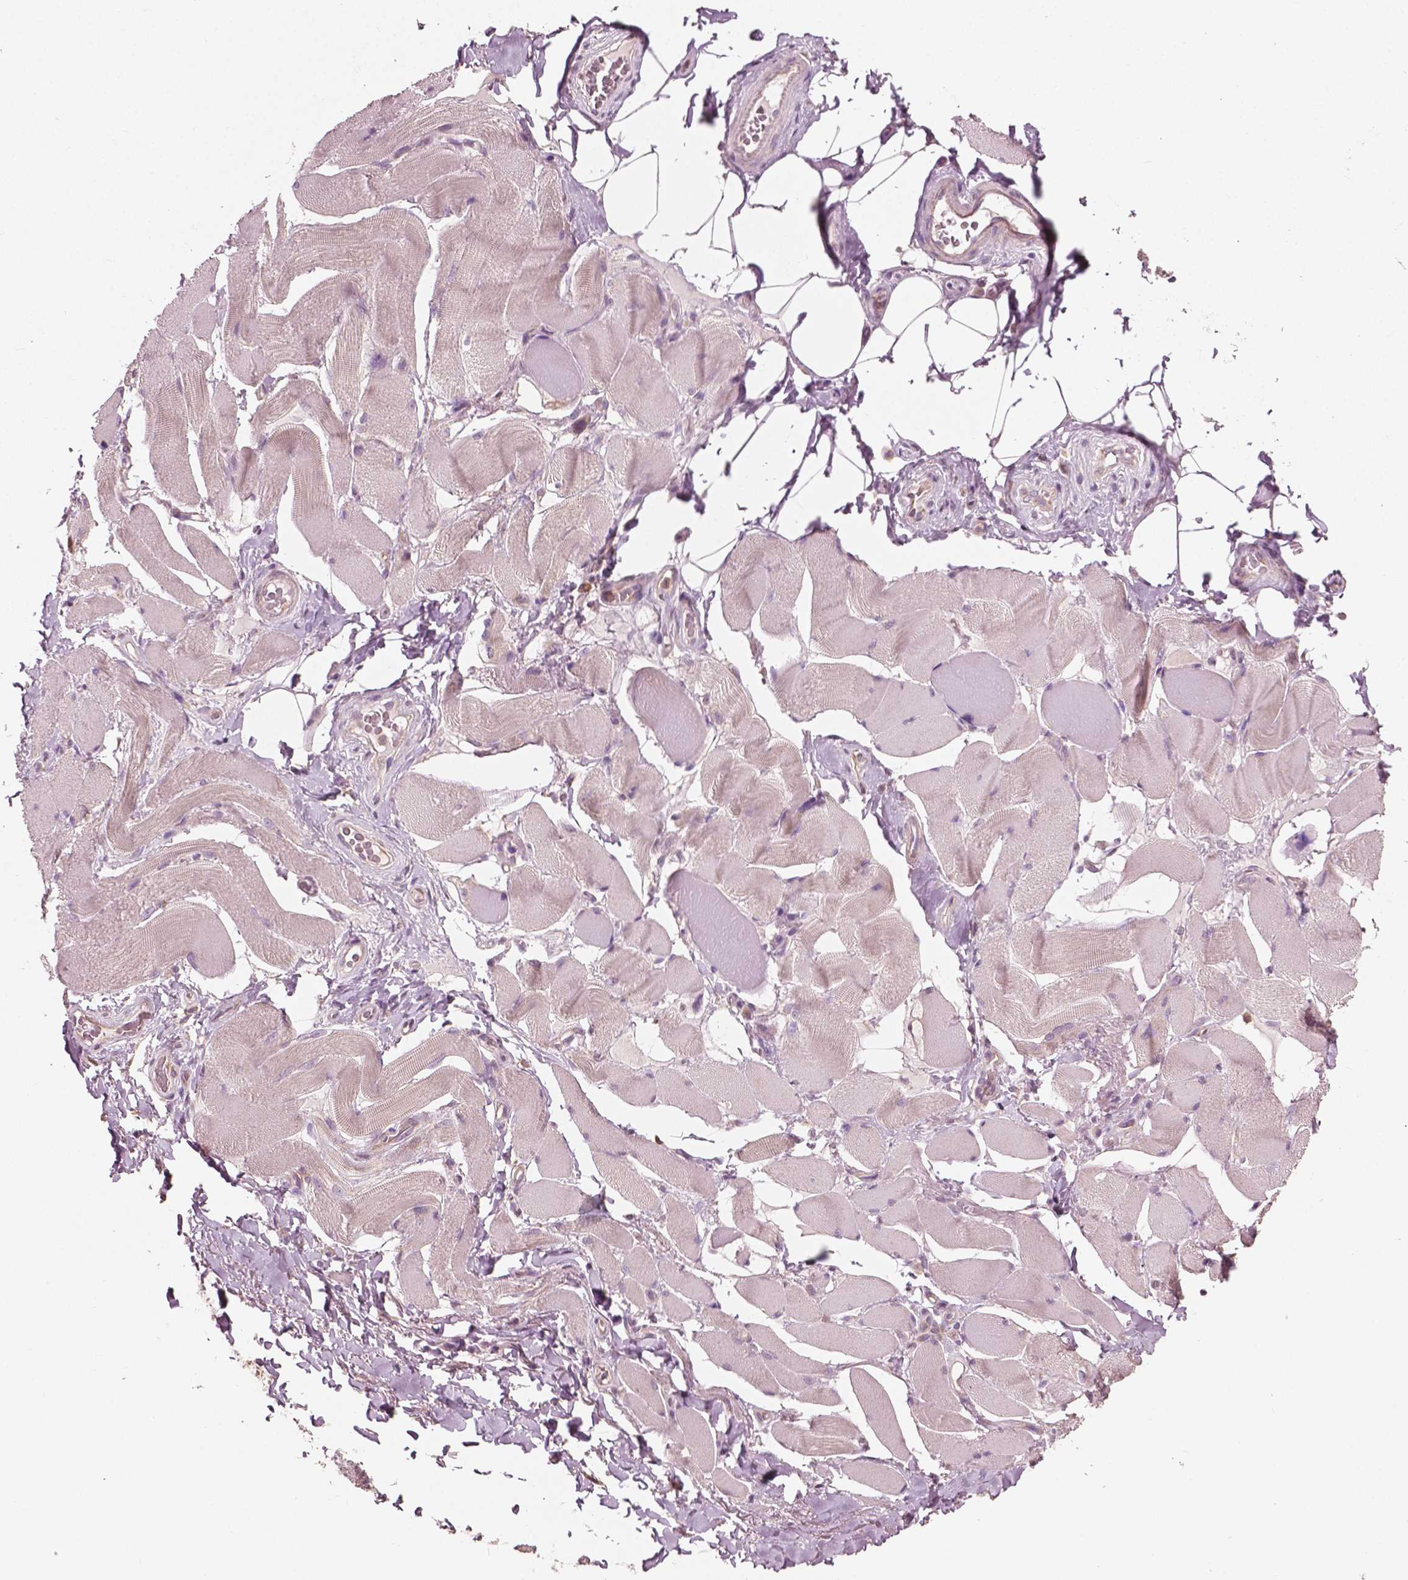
{"staining": {"intensity": "negative", "quantity": "none", "location": "none"}, "tissue": "skeletal muscle", "cell_type": "Myocytes", "image_type": "normal", "snomed": [{"axis": "morphology", "description": "Normal tissue, NOS"}, {"axis": "topography", "description": "Skeletal muscle"}, {"axis": "topography", "description": "Anal"}, {"axis": "topography", "description": "Peripheral nerve tissue"}], "caption": "Immunohistochemistry of unremarkable skeletal muscle shows no staining in myocytes. The staining was performed using DAB (3,3'-diaminobenzidine) to visualize the protein expression in brown, while the nuclei were stained in blue with hematoxylin (Magnification: 20x).", "gene": "MCL1", "patient": {"sex": "male", "age": 53}}